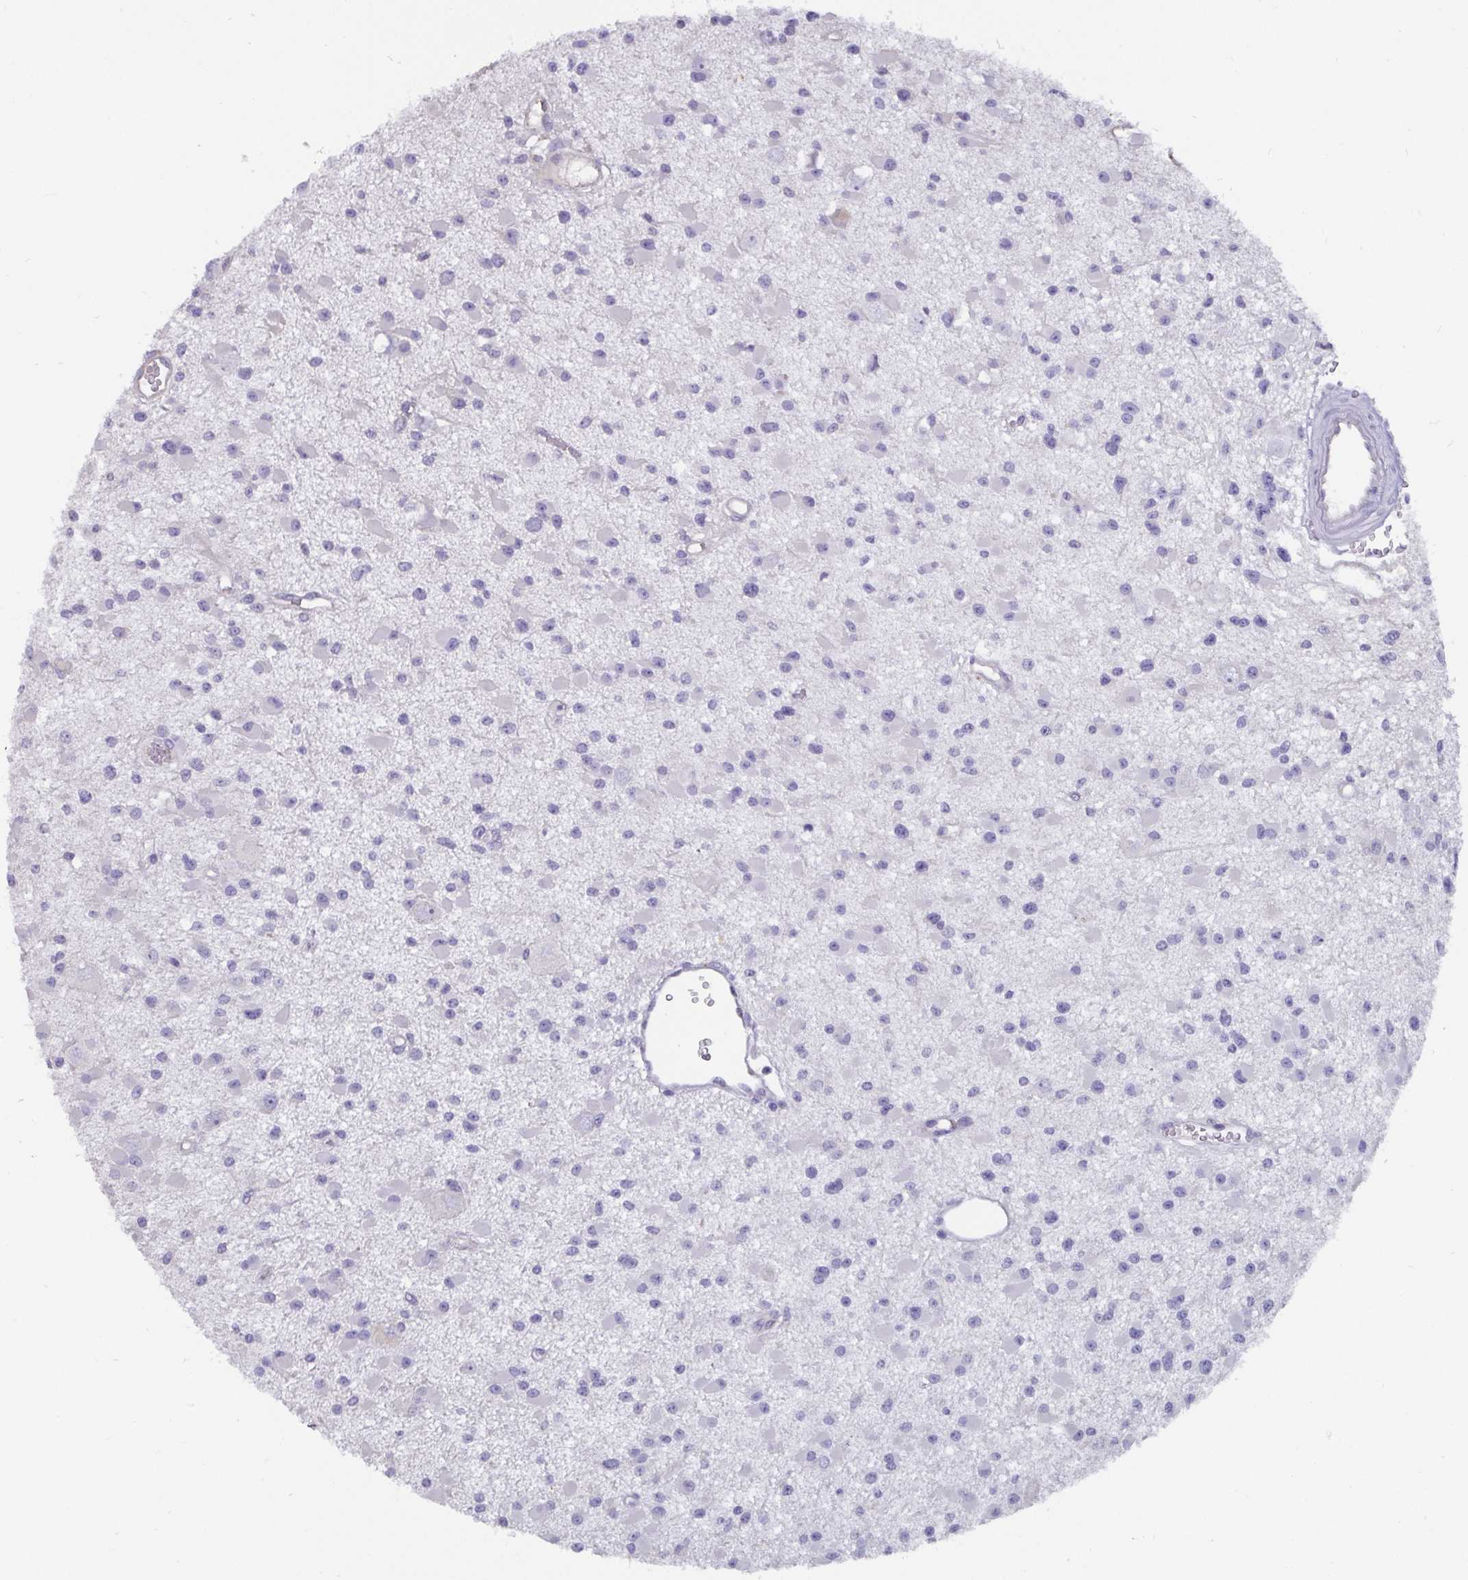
{"staining": {"intensity": "negative", "quantity": "none", "location": "none"}, "tissue": "glioma", "cell_type": "Tumor cells", "image_type": "cancer", "snomed": [{"axis": "morphology", "description": "Glioma, malignant, High grade"}, {"axis": "topography", "description": "Brain"}], "caption": "Histopathology image shows no protein staining in tumor cells of glioma tissue.", "gene": "ADAMTS6", "patient": {"sex": "male", "age": 54}}